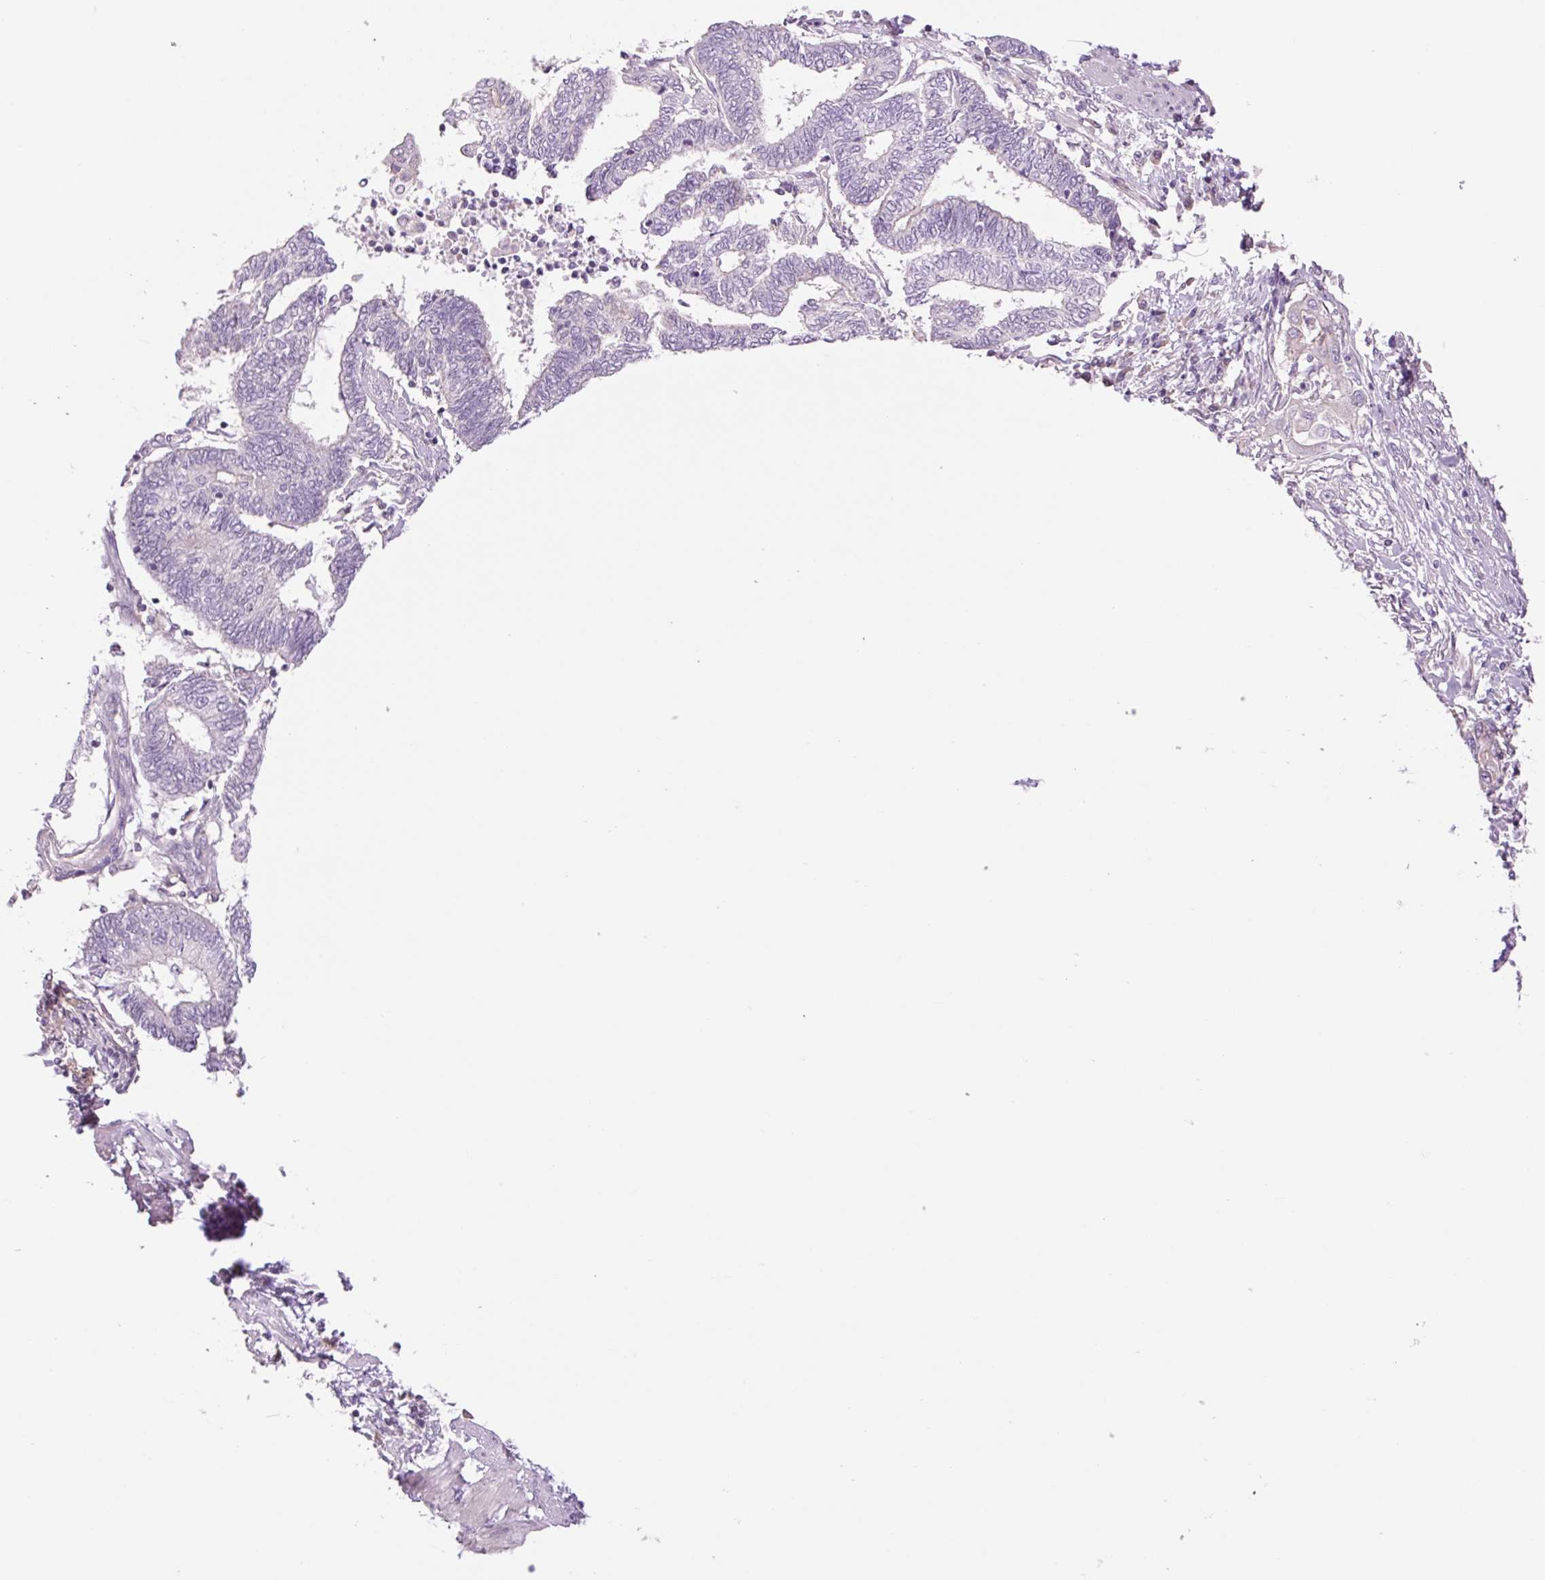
{"staining": {"intensity": "negative", "quantity": "none", "location": "none"}, "tissue": "cervical cancer", "cell_type": "Tumor cells", "image_type": "cancer", "snomed": [{"axis": "morphology", "description": "Squamous cell carcinoma, NOS"}, {"axis": "topography", "description": "Cervix"}], "caption": "This is an immunohistochemistry photomicrograph of human cervical cancer. There is no positivity in tumor cells.", "gene": "GRID2", "patient": {"sex": "female", "age": 35}}